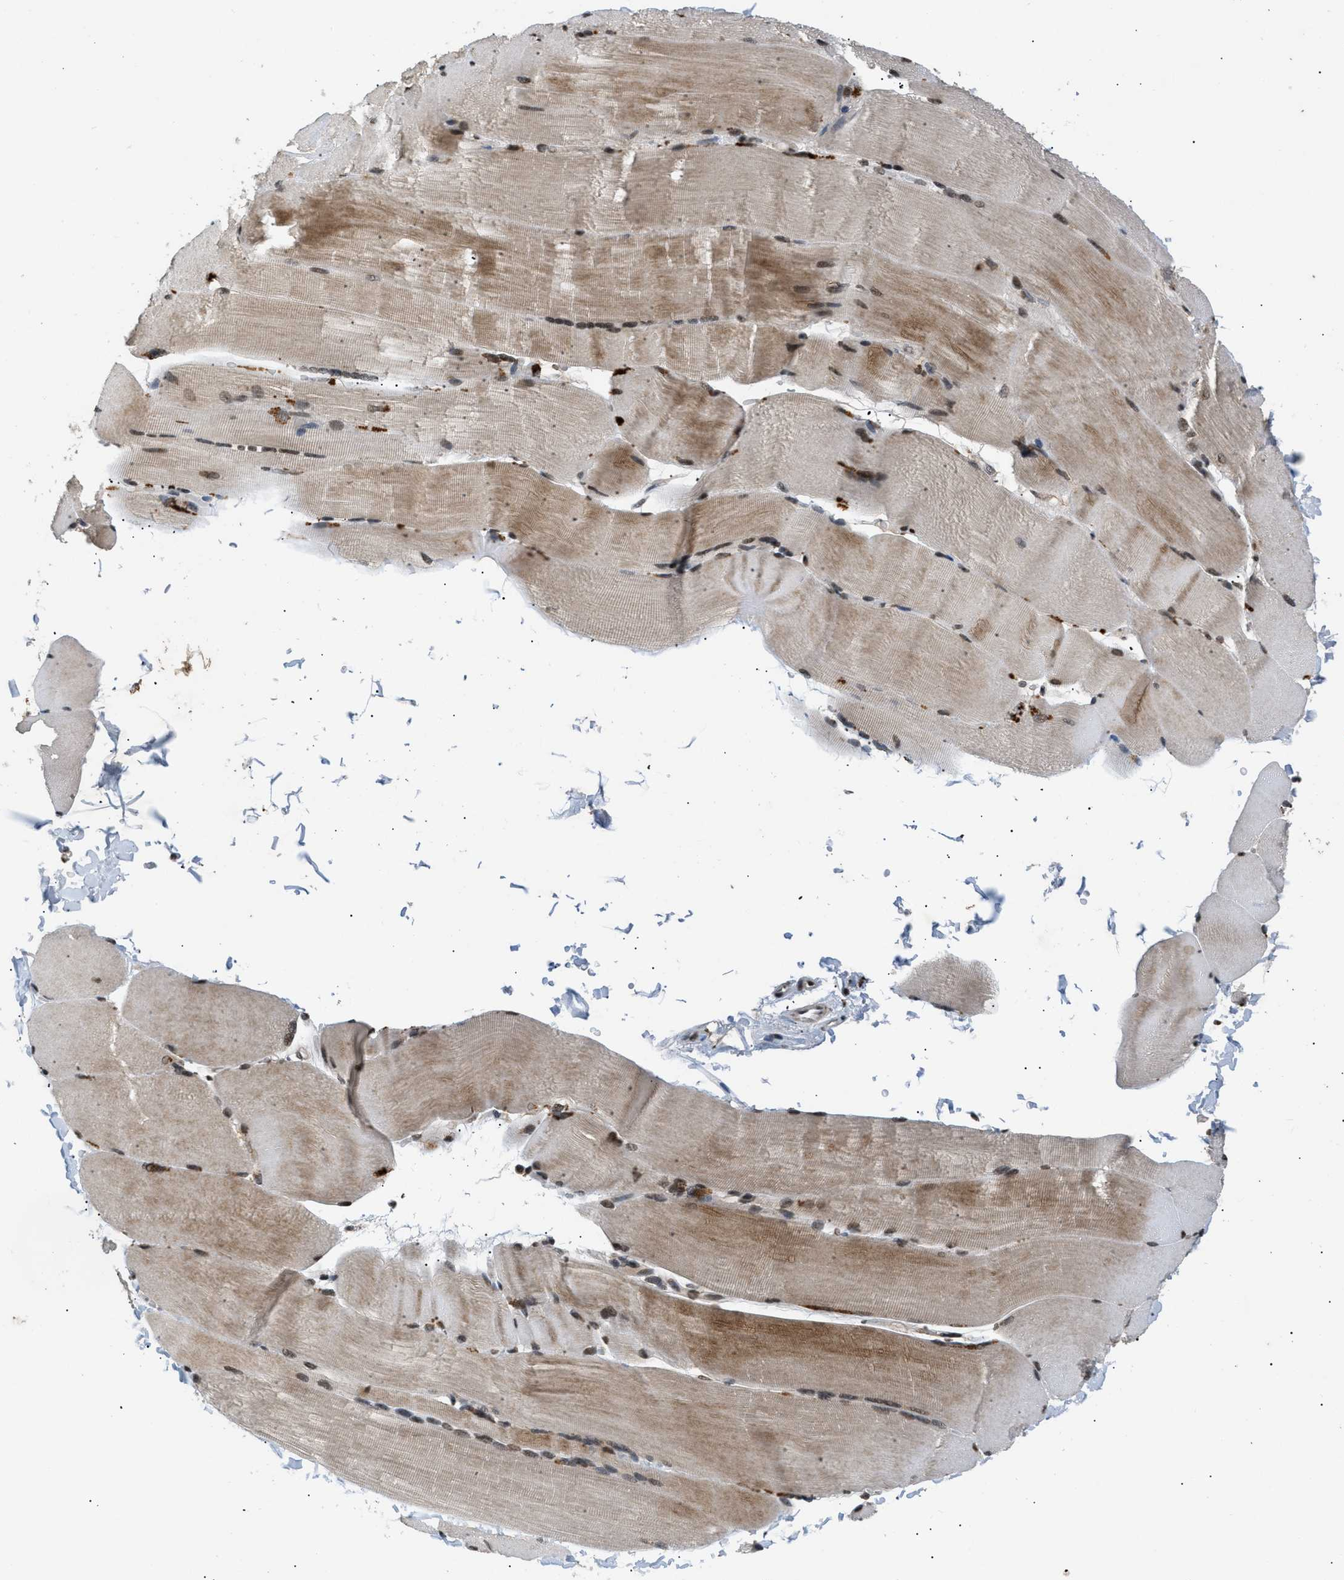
{"staining": {"intensity": "moderate", "quantity": "25%-75%", "location": "cytoplasmic/membranous,nuclear"}, "tissue": "skeletal muscle", "cell_type": "Myocytes", "image_type": "normal", "snomed": [{"axis": "morphology", "description": "Normal tissue, NOS"}, {"axis": "topography", "description": "Skin"}, {"axis": "topography", "description": "Skeletal muscle"}], "caption": "Unremarkable skeletal muscle displays moderate cytoplasmic/membranous,nuclear expression in approximately 25%-75% of myocytes, visualized by immunohistochemistry.", "gene": "RBM5", "patient": {"sex": "male", "age": 83}}